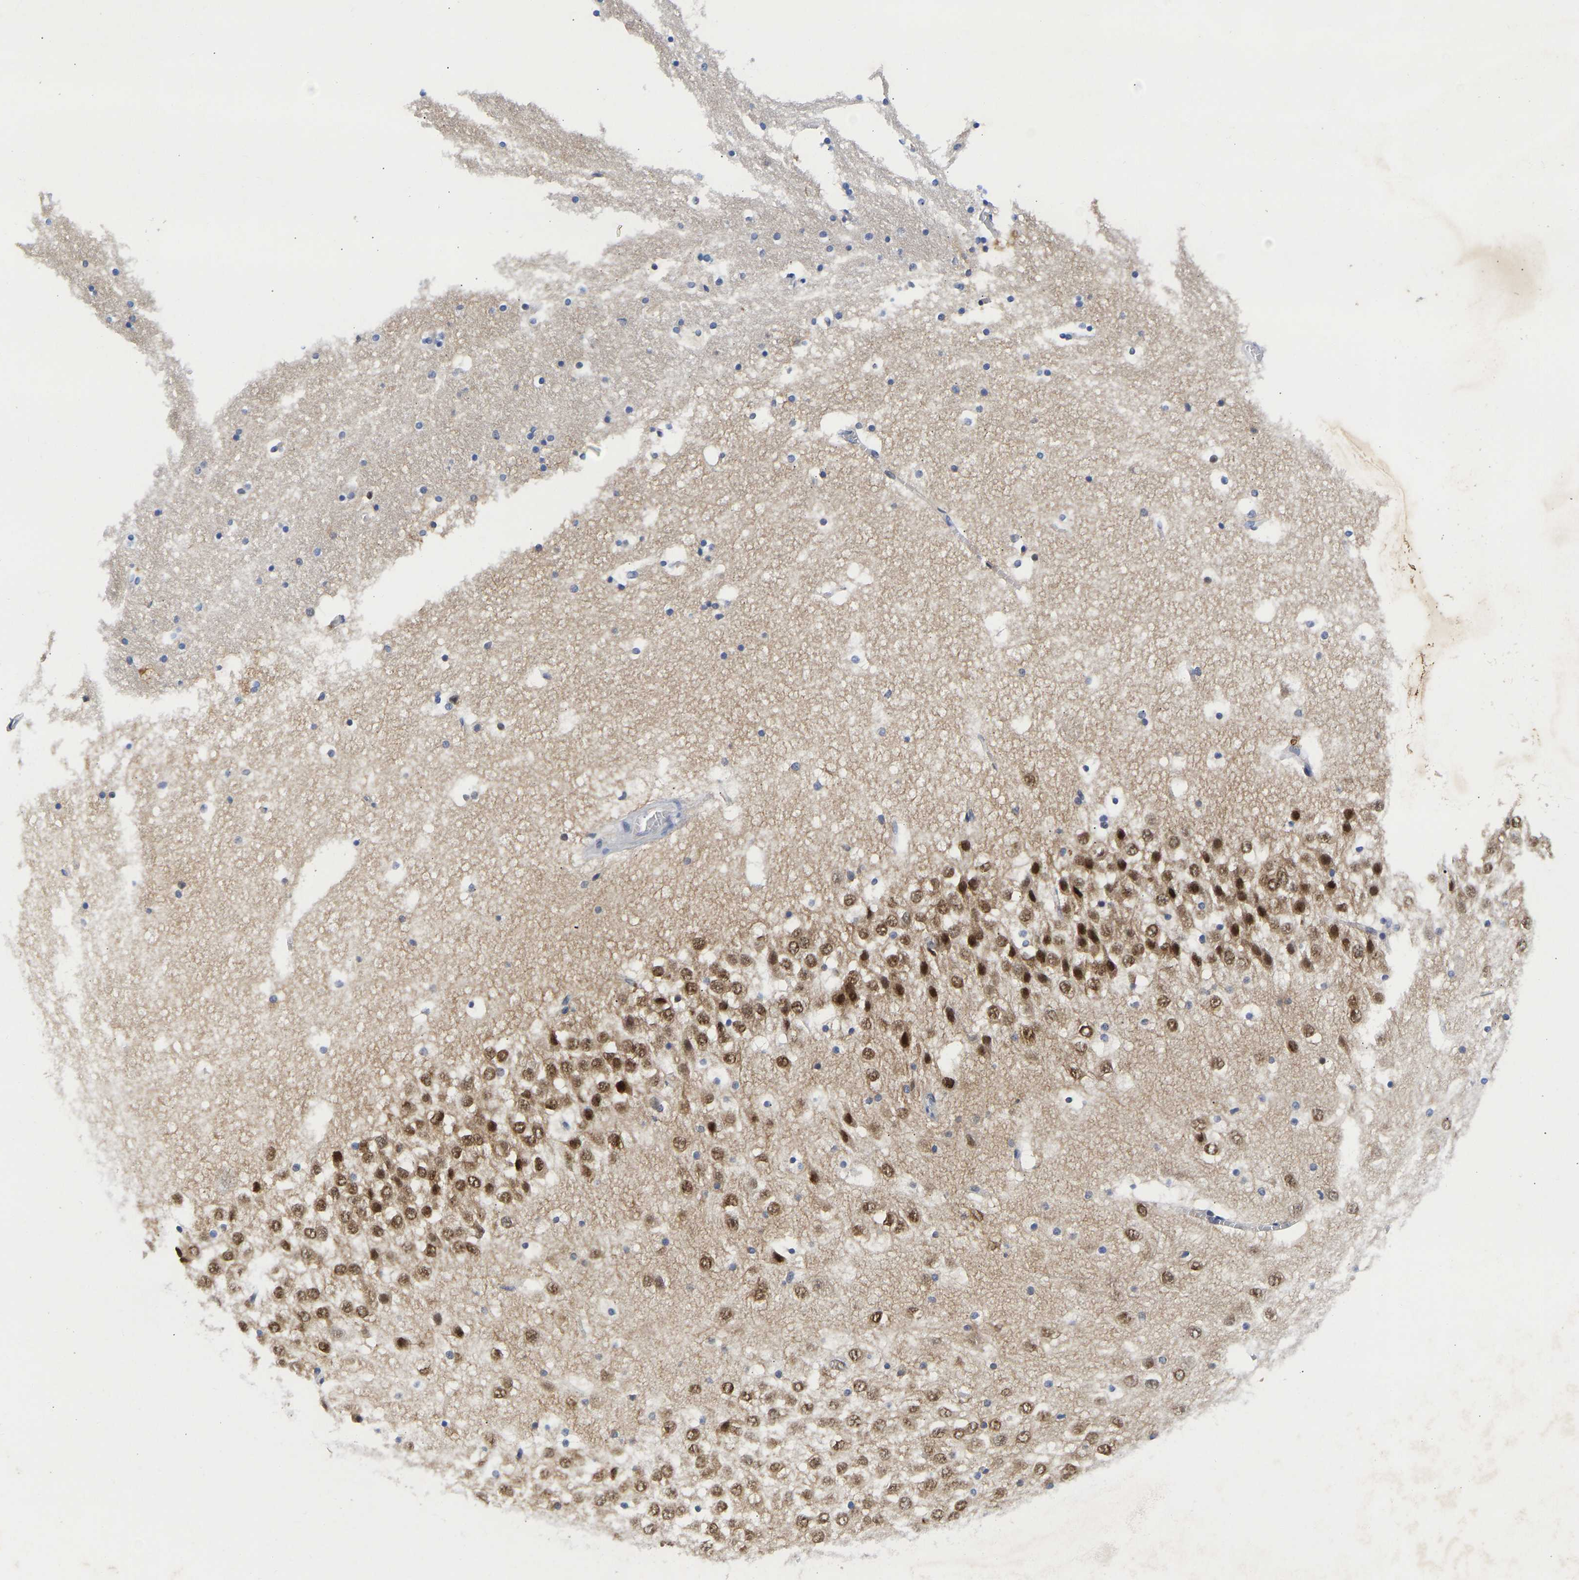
{"staining": {"intensity": "negative", "quantity": "none", "location": "none"}, "tissue": "hippocampus", "cell_type": "Glial cells", "image_type": "normal", "snomed": [{"axis": "morphology", "description": "Normal tissue, NOS"}, {"axis": "topography", "description": "Hippocampus"}], "caption": "IHC of benign human hippocampus exhibits no expression in glial cells.", "gene": "CCDC6", "patient": {"sex": "male", "age": 45}}